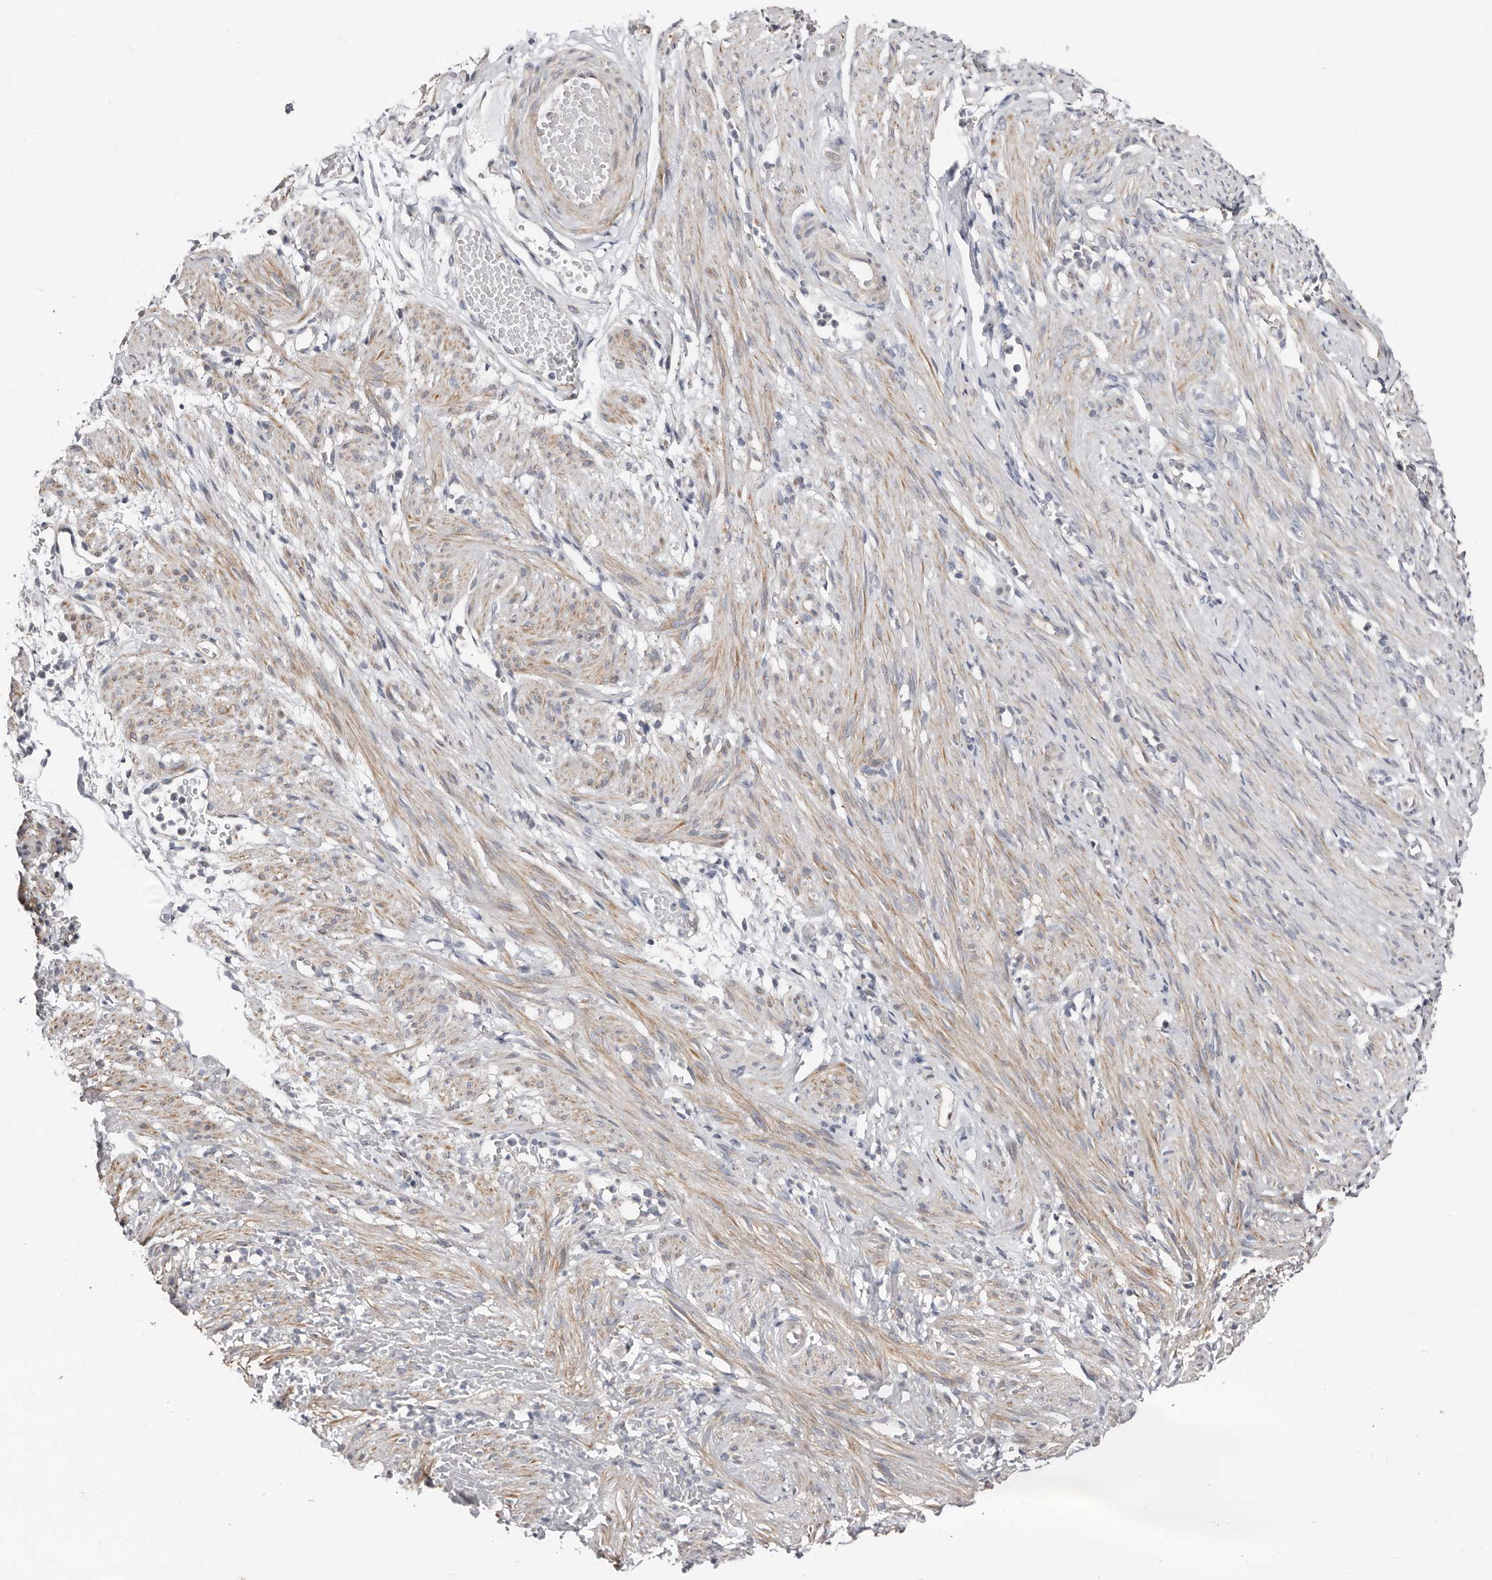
{"staining": {"intensity": "negative", "quantity": "none", "location": "none"}, "tissue": "adipose tissue", "cell_type": "Adipocytes", "image_type": "normal", "snomed": [{"axis": "morphology", "description": "Normal tissue, NOS"}, {"axis": "topography", "description": "Smooth muscle"}, {"axis": "topography", "description": "Peripheral nerve tissue"}], "caption": "Immunohistochemistry of benign adipose tissue exhibits no staining in adipocytes.", "gene": "ASRGL1", "patient": {"sex": "female", "age": 39}}